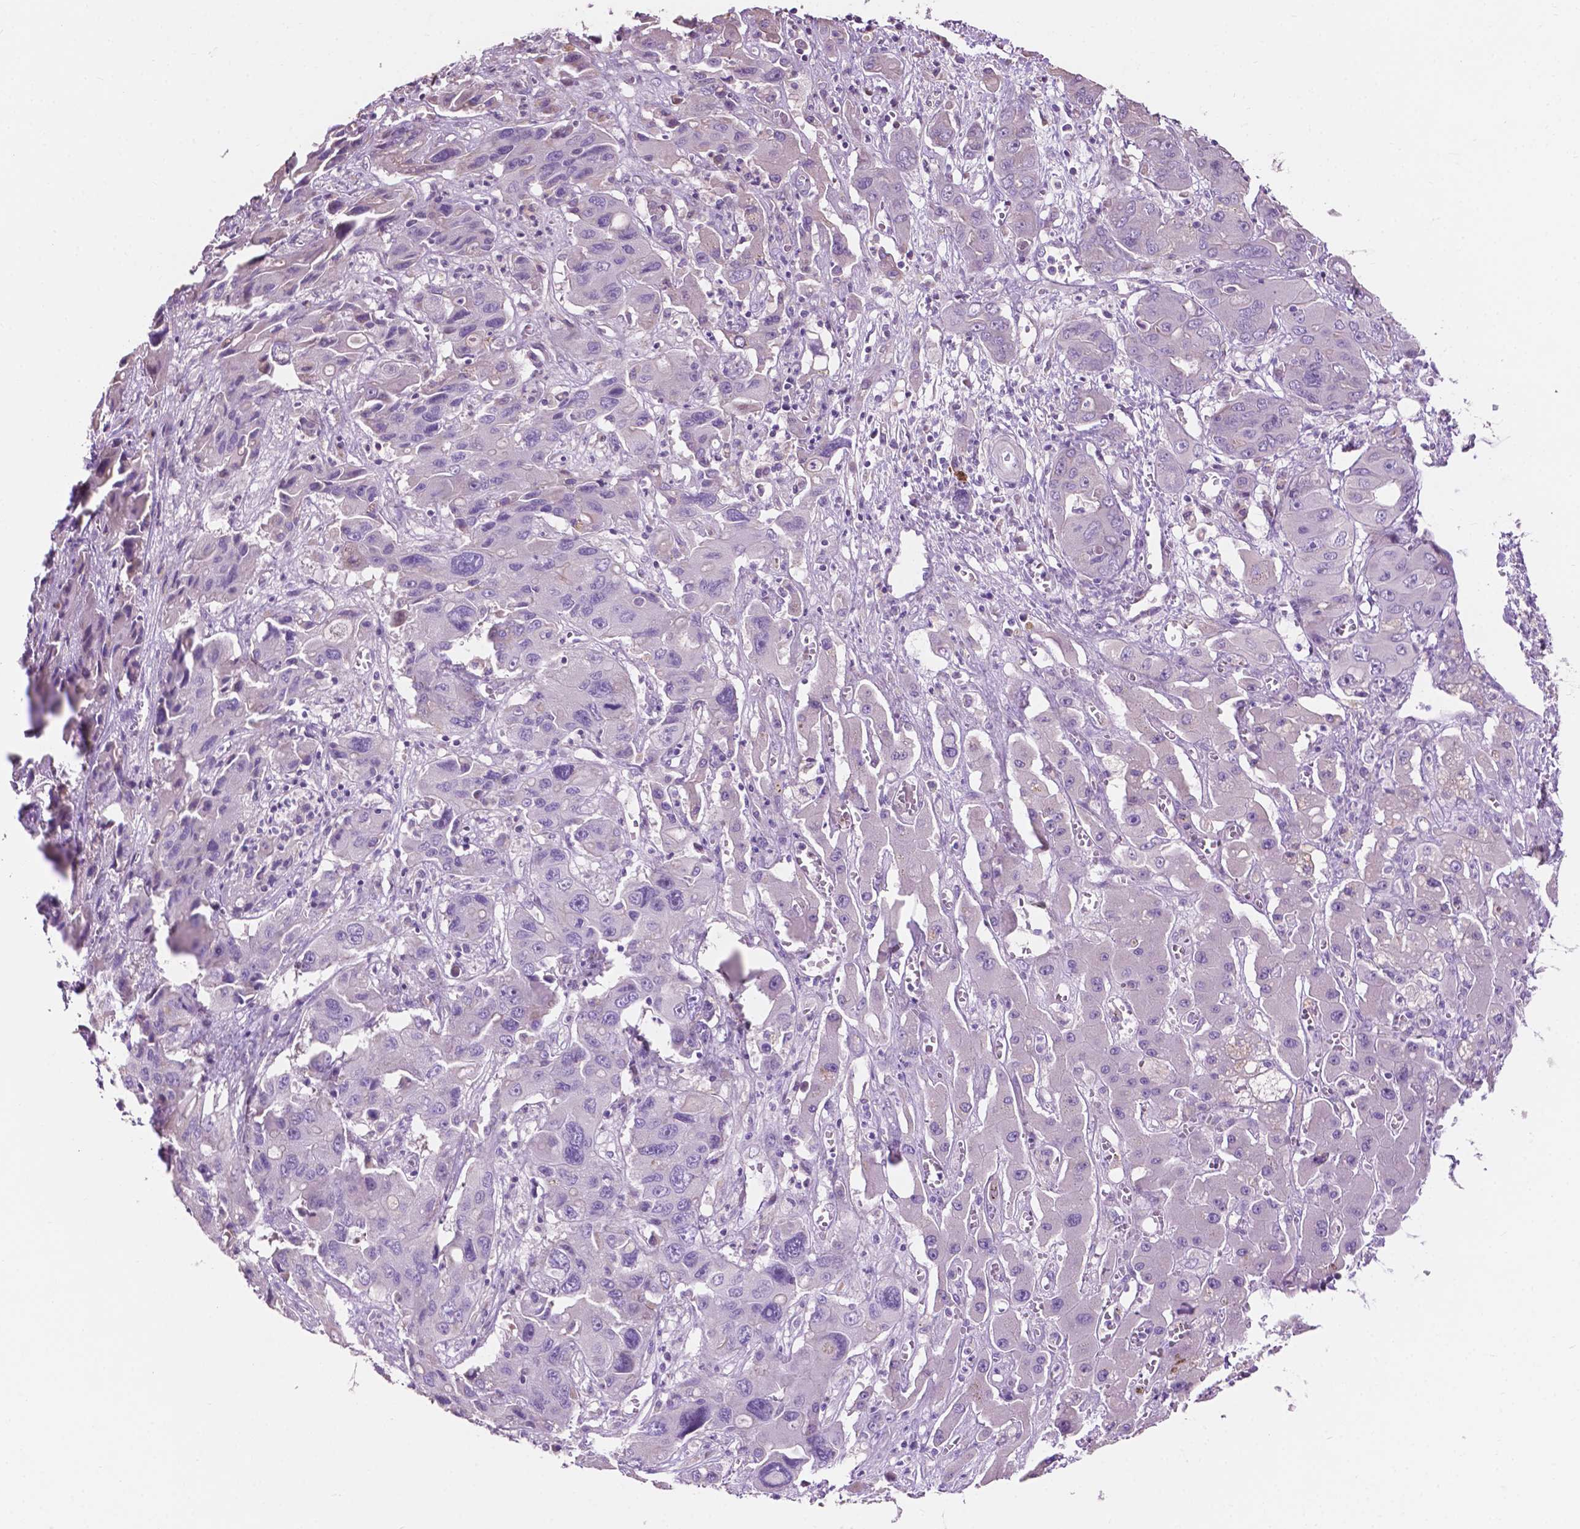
{"staining": {"intensity": "negative", "quantity": "none", "location": "none"}, "tissue": "liver cancer", "cell_type": "Tumor cells", "image_type": "cancer", "snomed": [{"axis": "morphology", "description": "Cholangiocarcinoma"}, {"axis": "topography", "description": "Liver"}], "caption": "Human cholangiocarcinoma (liver) stained for a protein using immunohistochemistry shows no positivity in tumor cells.", "gene": "CLDN17", "patient": {"sex": "male", "age": 67}}